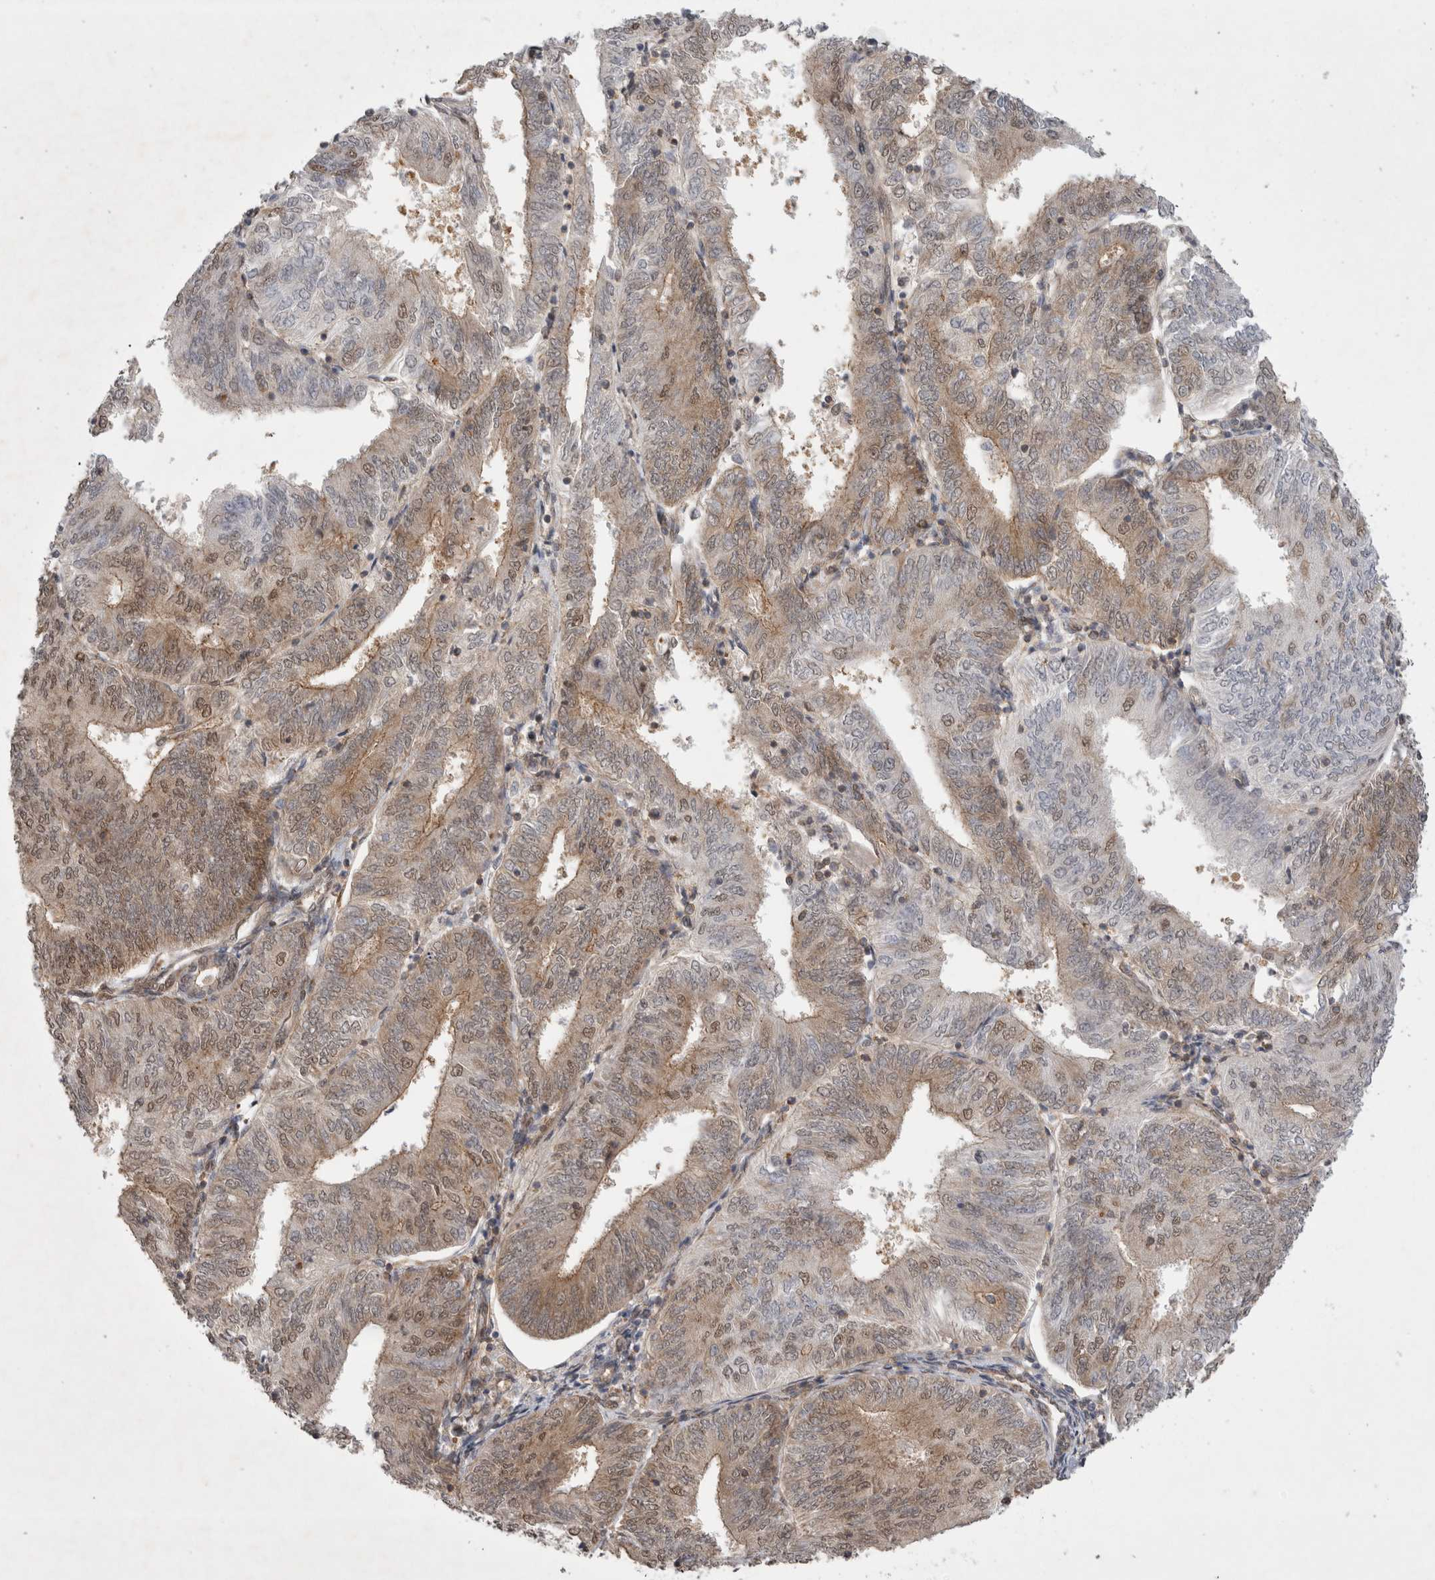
{"staining": {"intensity": "weak", "quantity": "25%-75%", "location": "cytoplasmic/membranous,nuclear"}, "tissue": "endometrial cancer", "cell_type": "Tumor cells", "image_type": "cancer", "snomed": [{"axis": "morphology", "description": "Adenocarcinoma, NOS"}, {"axis": "topography", "description": "Endometrium"}], "caption": "Weak cytoplasmic/membranous and nuclear protein positivity is seen in approximately 25%-75% of tumor cells in adenocarcinoma (endometrial).", "gene": "WIPF2", "patient": {"sex": "female", "age": 58}}